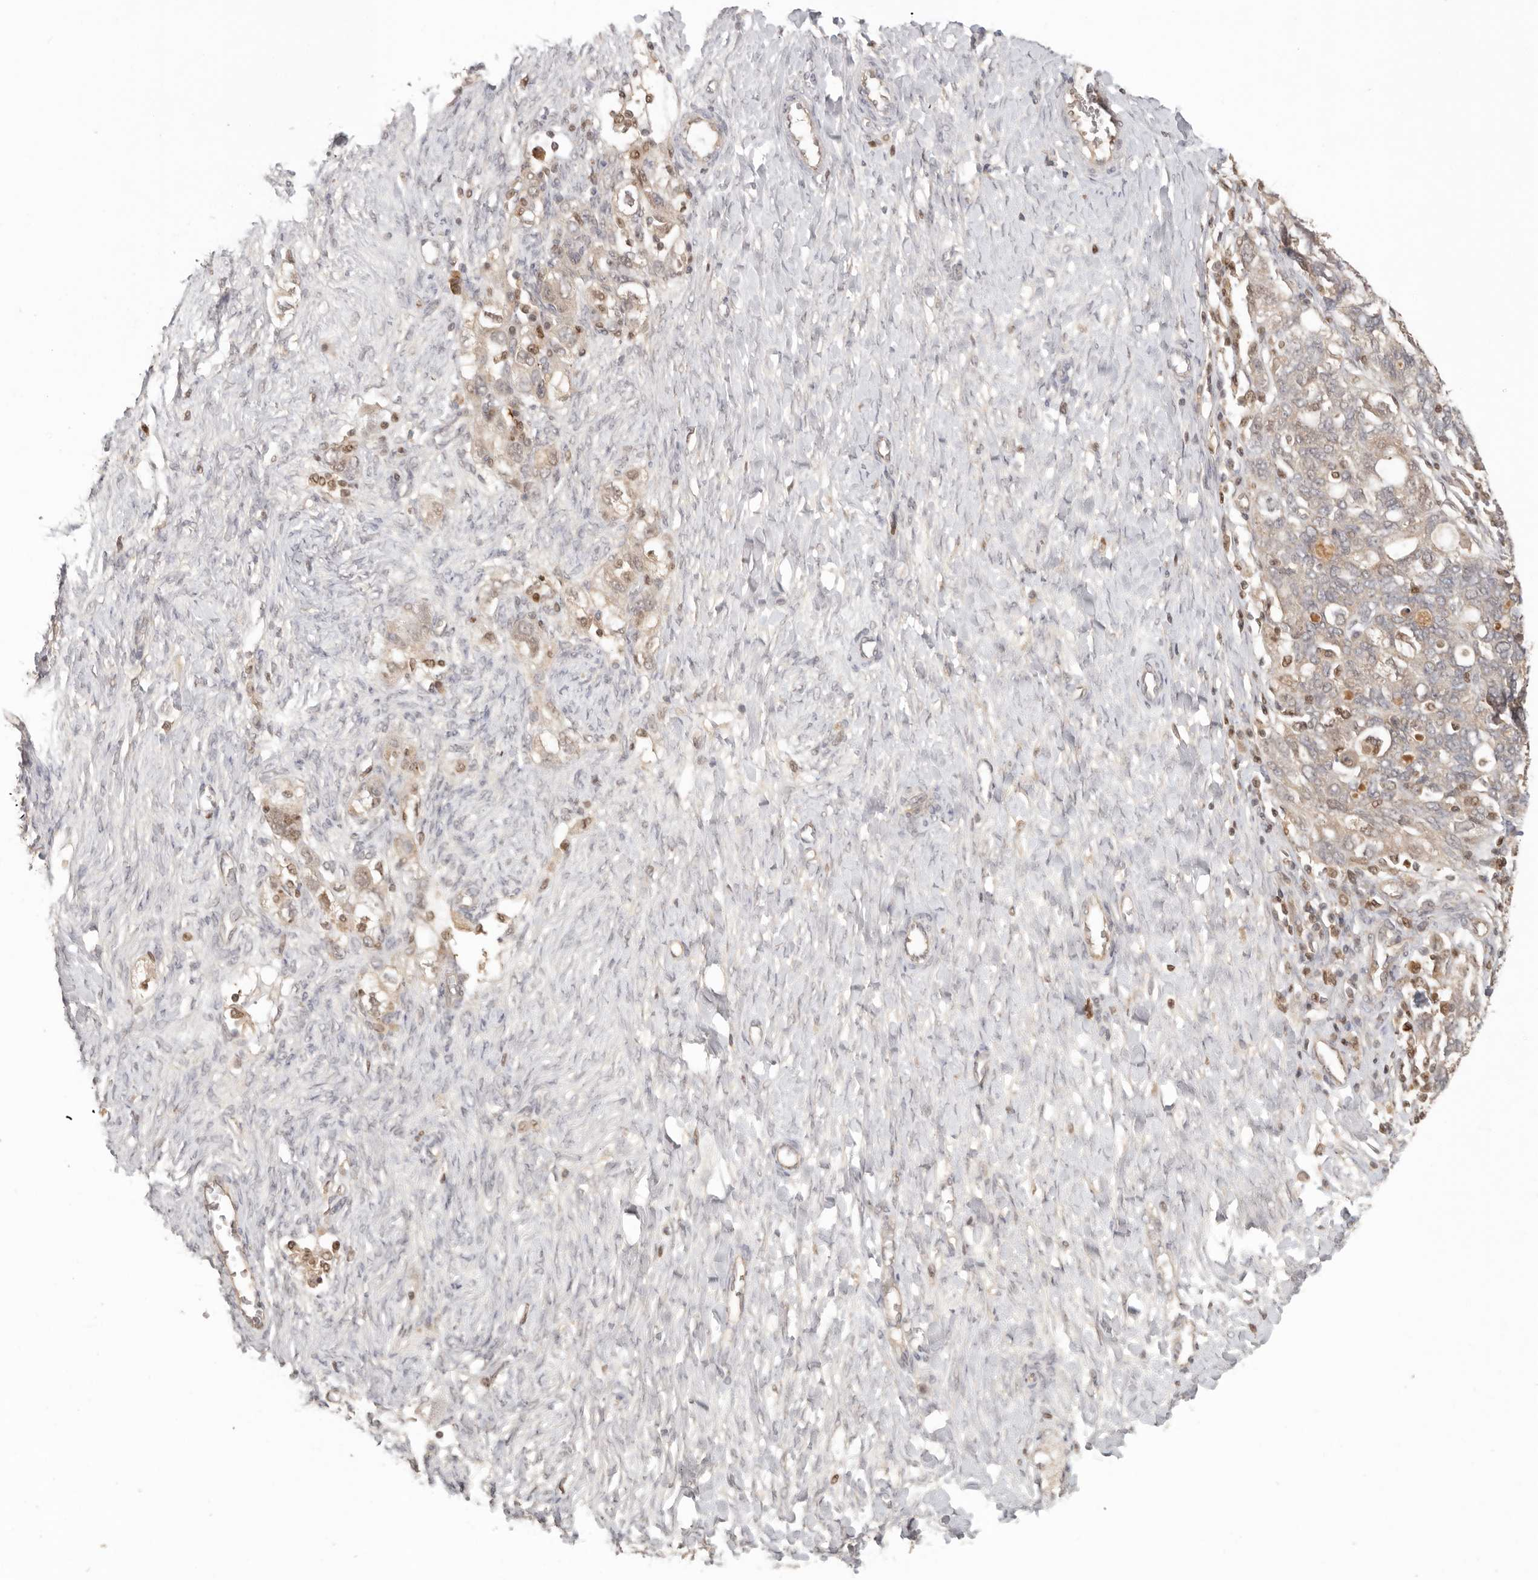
{"staining": {"intensity": "weak", "quantity": "<25%", "location": "cytoplasmic/membranous"}, "tissue": "ovarian cancer", "cell_type": "Tumor cells", "image_type": "cancer", "snomed": [{"axis": "morphology", "description": "Carcinoma, NOS"}, {"axis": "morphology", "description": "Cystadenocarcinoma, serous, NOS"}, {"axis": "topography", "description": "Ovary"}], "caption": "IHC of human ovarian carcinoma reveals no staining in tumor cells.", "gene": "PSMA5", "patient": {"sex": "female", "age": 69}}